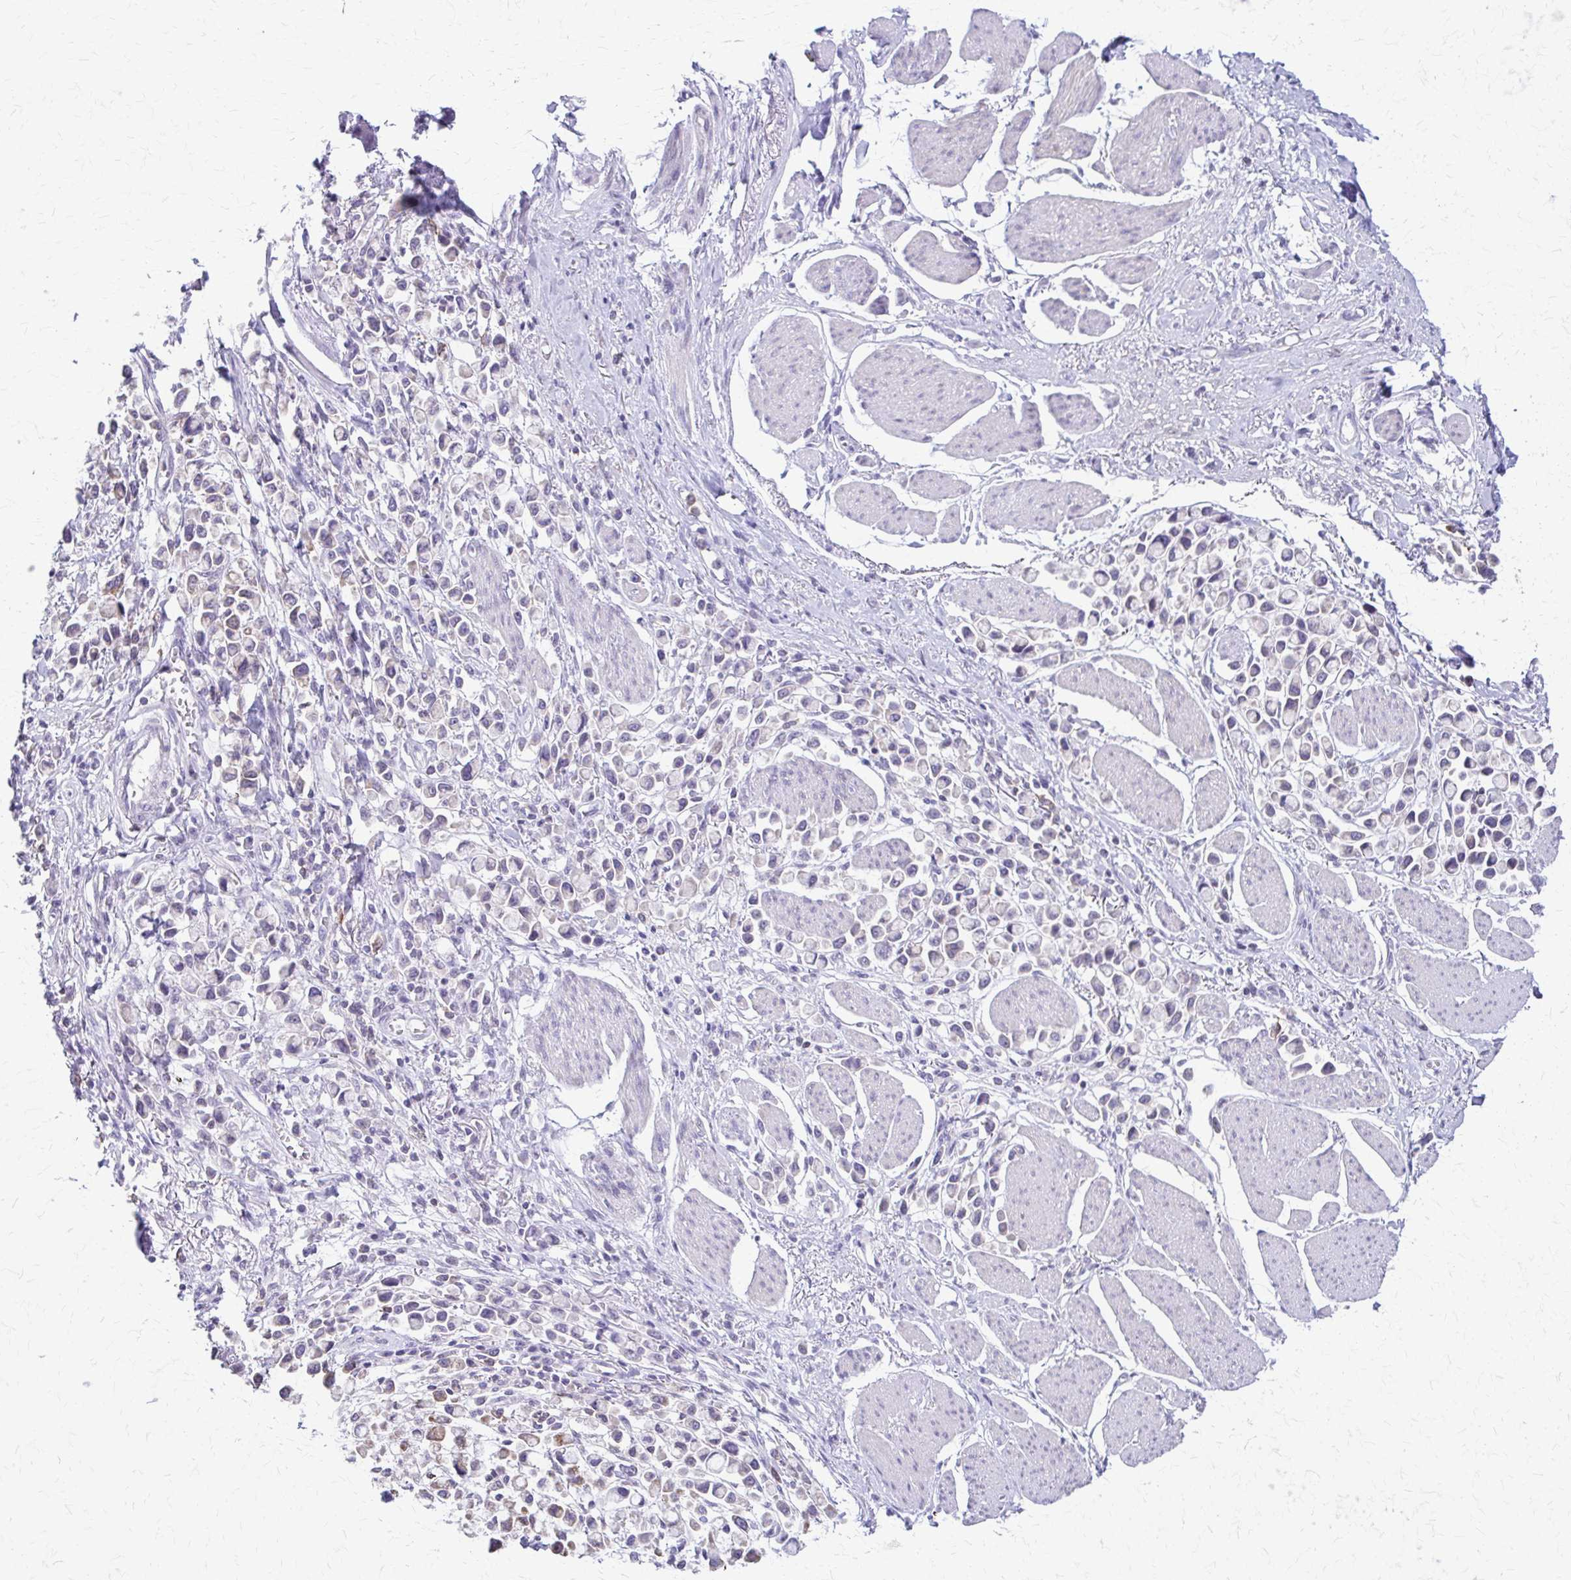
{"staining": {"intensity": "negative", "quantity": "none", "location": "none"}, "tissue": "stomach cancer", "cell_type": "Tumor cells", "image_type": "cancer", "snomed": [{"axis": "morphology", "description": "Adenocarcinoma, NOS"}, {"axis": "topography", "description": "Stomach"}], "caption": "This is an immunohistochemistry micrograph of stomach cancer. There is no positivity in tumor cells.", "gene": "PIK3AP1", "patient": {"sex": "female", "age": 81}}